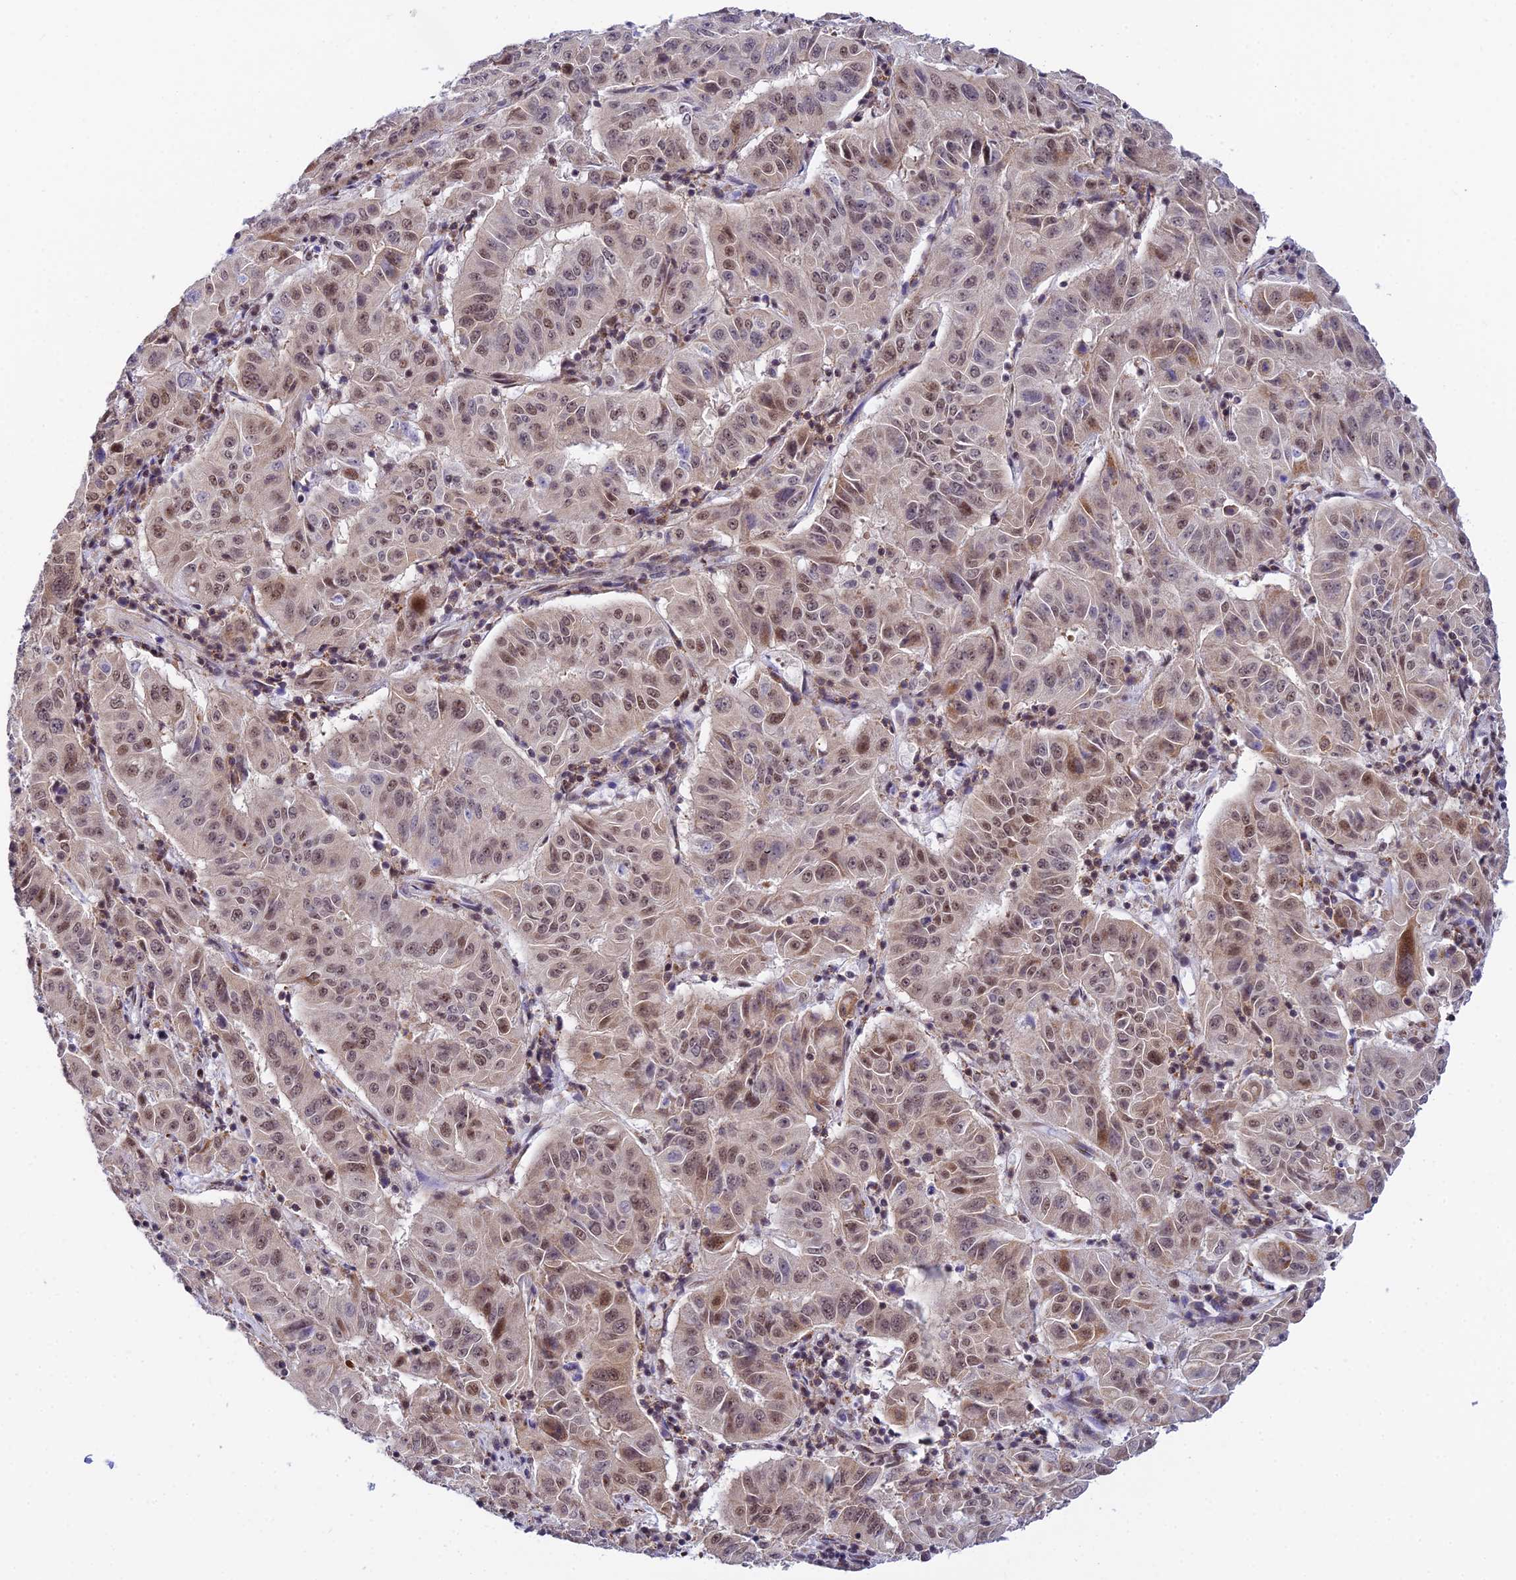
{"staining": {"intensity": "moderate", "quantity": ">75%", "location": "nuclear"}, "tissue": "pancreatic cancer", "cell_type": "Tumor cells", "image_type": "cancer", "snomed": [{"axis": "morphology", "description": "Adenocarcinoma, NOS"}, {"axis": "topography", "description": "Pancreas"}], "caption": "Pancreatic cancer stained with a brown dye shows moderate nuclear positive staining in approximately >75% of tumor cells.", "gene": "USP22", "patient": {"sex": "male", "age": 63}}